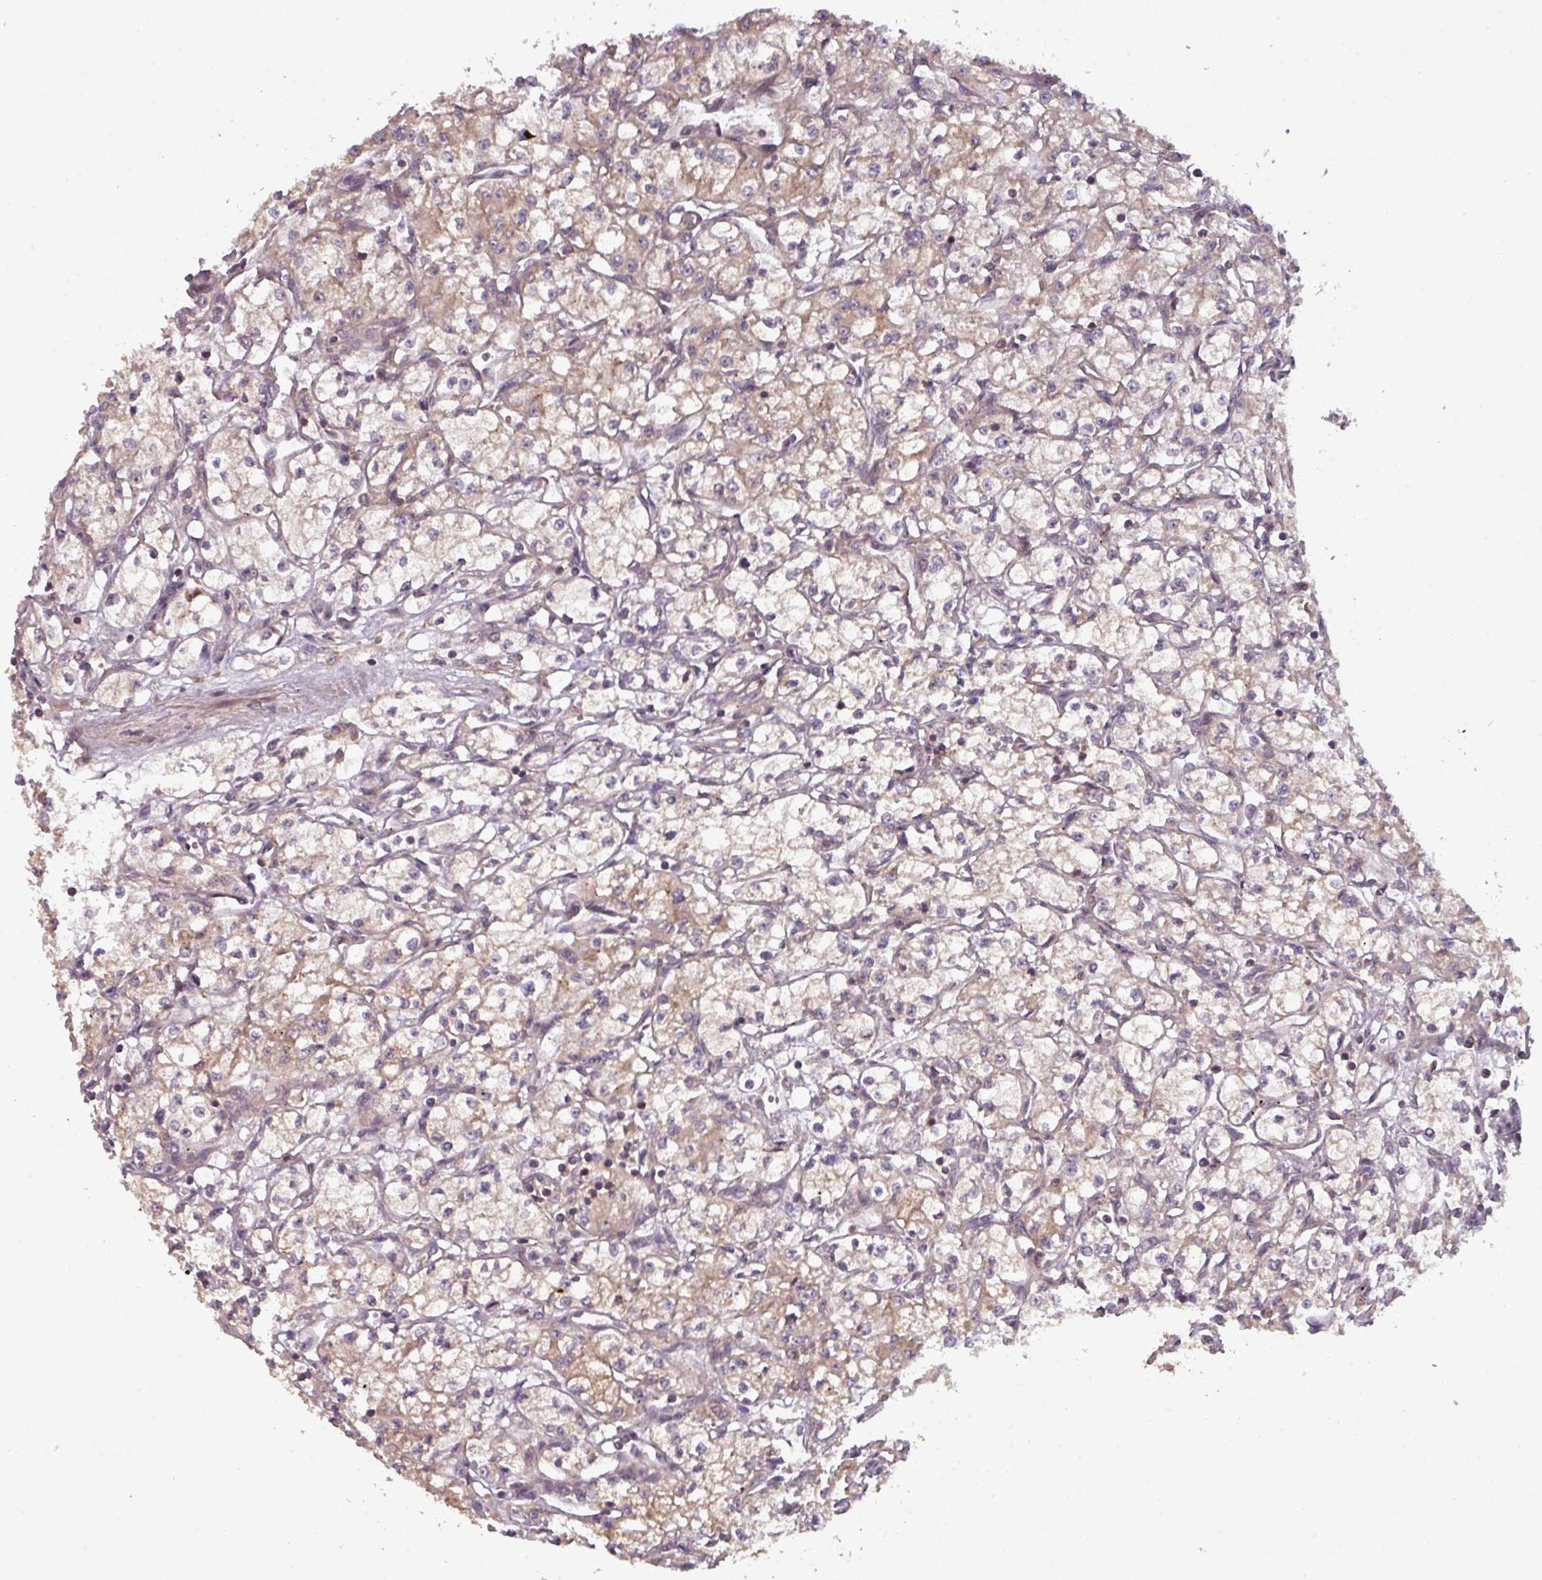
{"staining": {"intensity": "weak", "quantity": ">75%", "location": "cytoplasmic/membranous"}, "tissue": "renal cancer", "cell_type": "Tumor cells", "image_type": "cancer", "snomed": [{"axis": "morphology", "description": "Adenocarcinoma, NOS"}, {"axis": "topography", "description": "Kidney"}], "caption": "This is an image of immunohistochemistry (IHC) staining of renal cancer, which shows weak positivity in the cytoplasmic/membranous of tumor cells.", "gene": "GSKIP", "patient": {"sex": "male", "age": 59}}